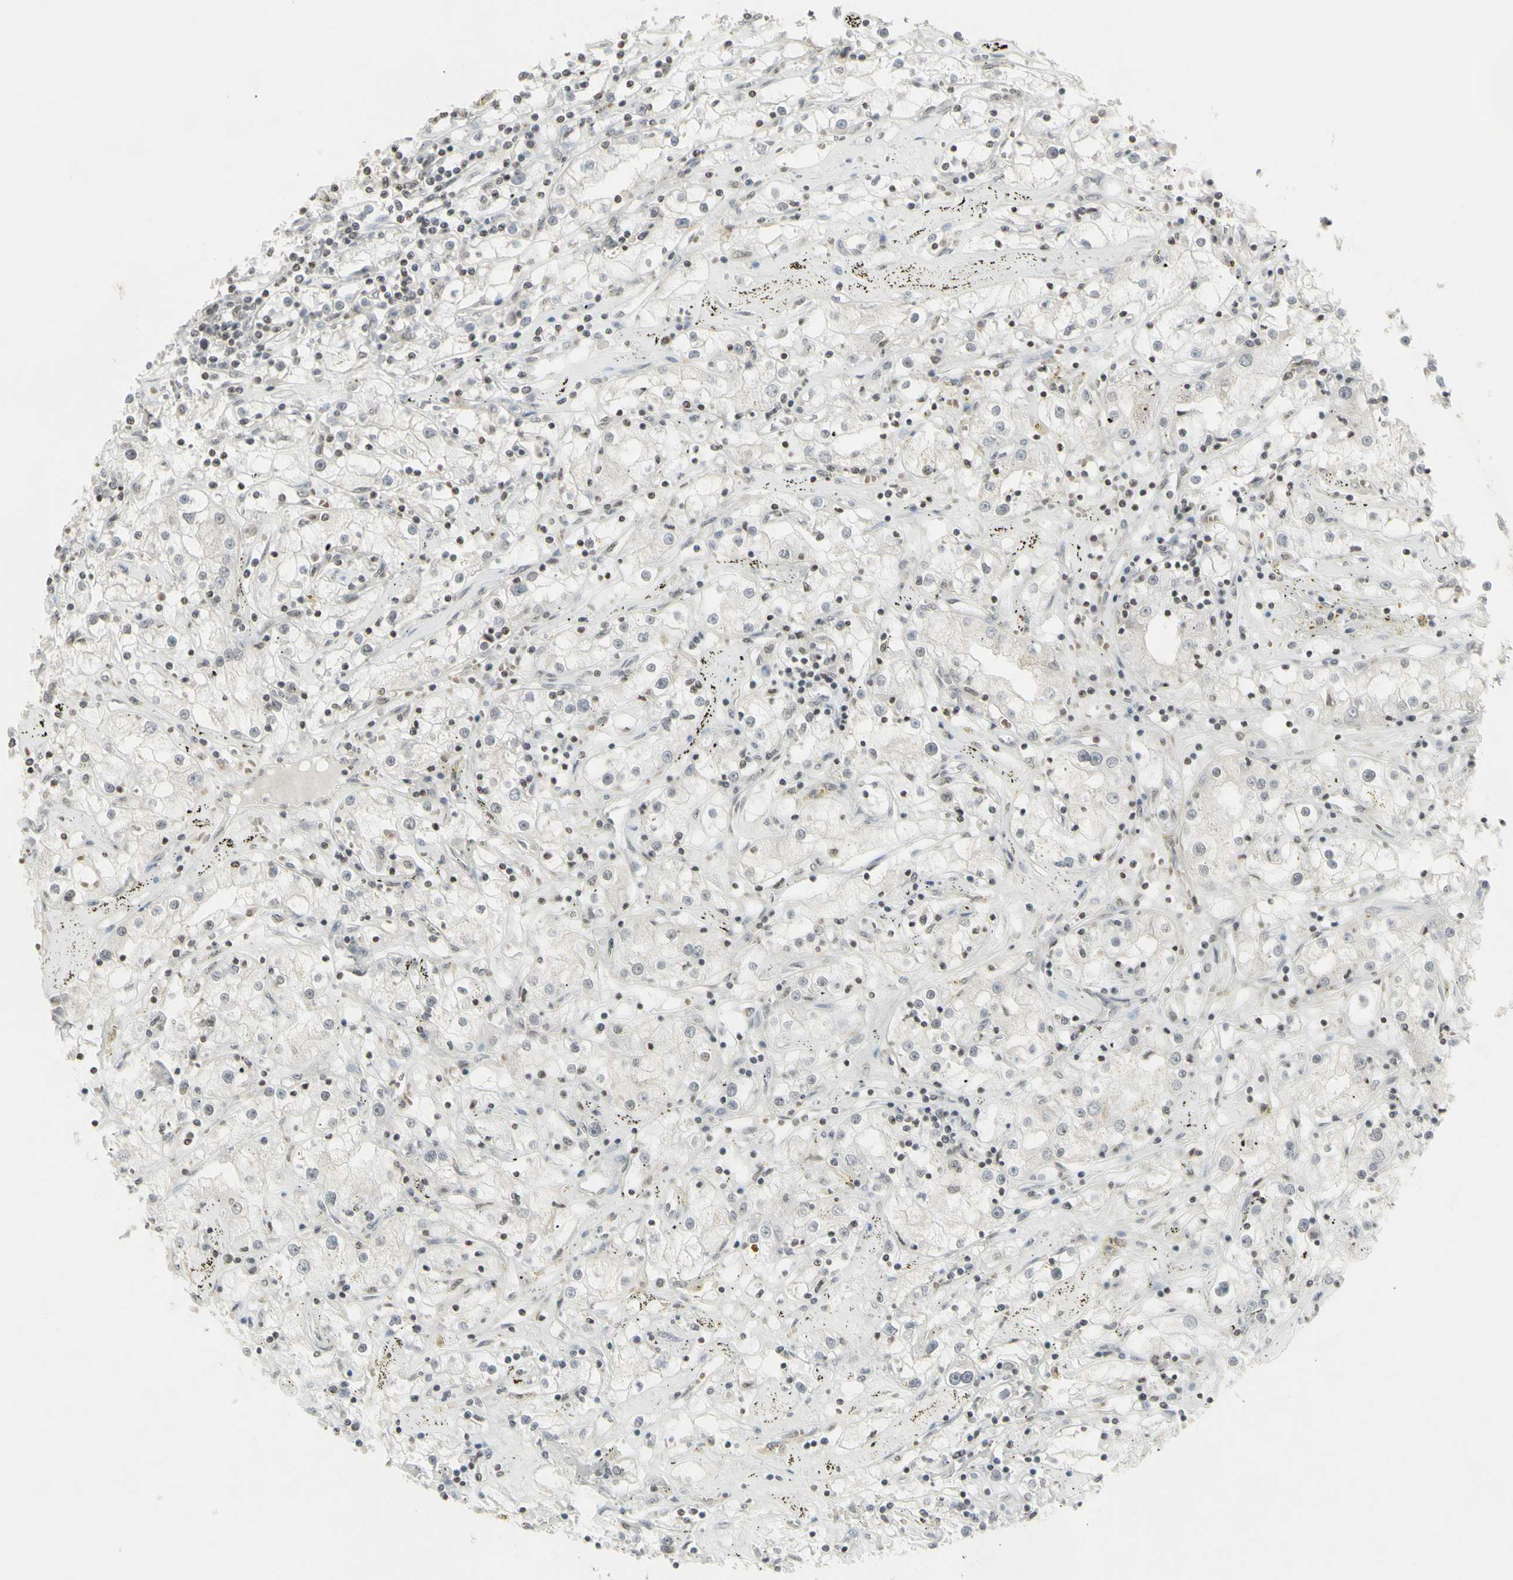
{"staining": {"intensity": "negative", "quantity": "none", "location": "none"}, "tissue": "renal cancer", "cell_type": "Tumor cells", "image_type": "cancer", "snomed": [{"axis": "morphology", "description": "Adenocarcinoma, NOS"}, {"axis": "topography", "description": "Kidney"}], "caption": "DAB immunohistochemical staining of human renal adenocarcinoma displays no significant expression in tumor cells.", "gene": "MUC5AC", "patient": {"sex": "male", "age": 56}}